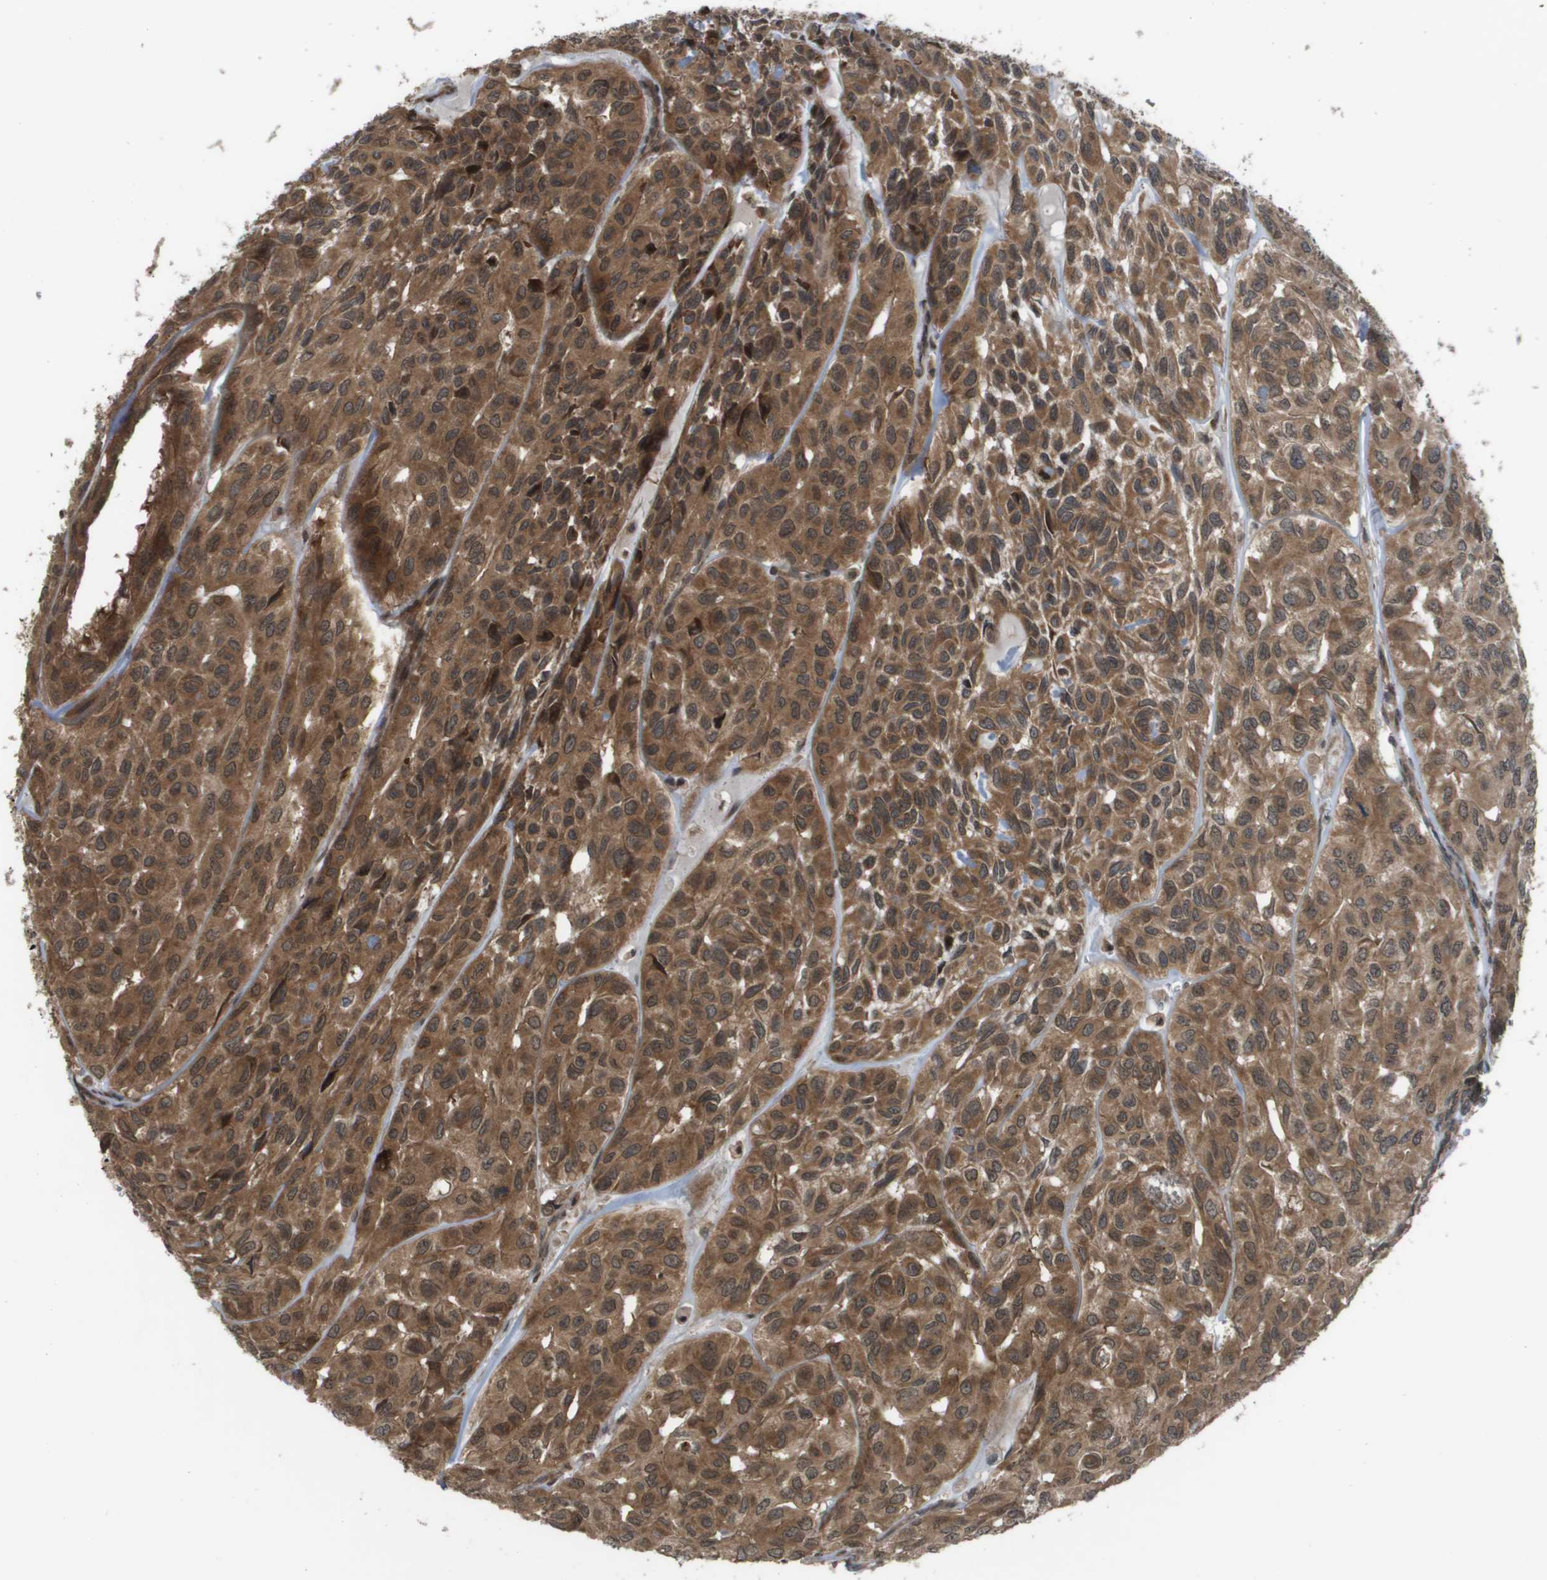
{"staining": {"intensity": "moderate", "quantity": ">75%", "location": "cytoplasmic/membranous,nuclear"}, "tissue": "head and neck cancer", "cell_type": "Tumor cells", "image_type": "cancer", "snomed": [{"axis": "morphology", "description": "Adenocarcinoma, NOS"}, {"axis": "topography", "description": "Salivary gland, NOS"}, {"axis": "topography", "description": "Head-Neck"}], "caption": "Protein staining of adenocarcinoma (head and neck) tissue exhibits moderate cytoplasmic/membranous and nuclear staining in about >75% of tumor cells. (Stains: DAB (3,3'-diaminobenzidine) in brown, nuclei in blue, Microscopy: brightfield microscopy at high magnification).", "gene": "CTPS2", "patient": {"sex": "female", "age": 76}}